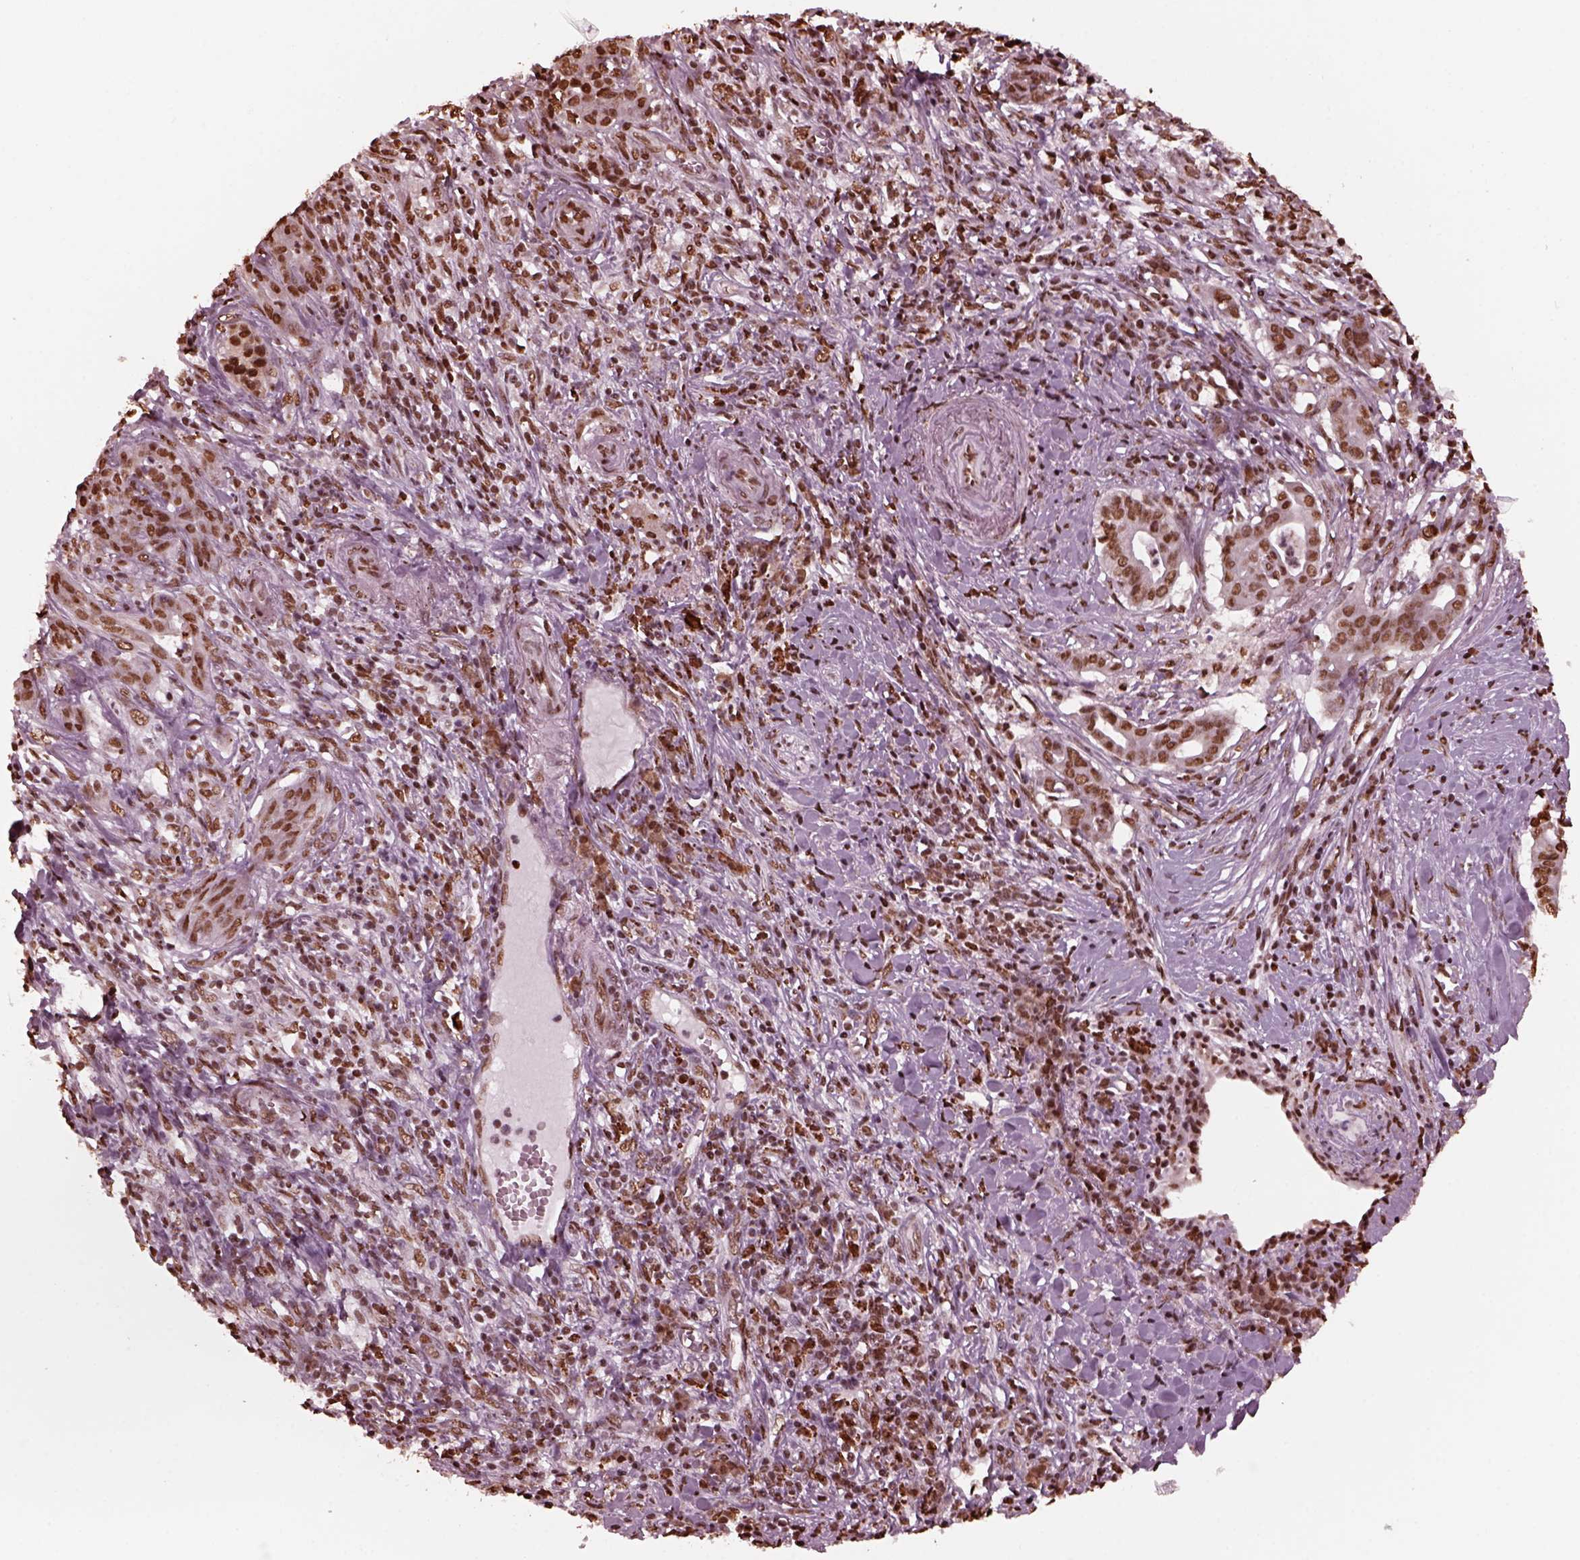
{"staining": {"intensity": "moderate", "quantity": ">75%", "location": "nuclear"}, "tissue": "pancreatic cancer", "cell_type": "Tumor cells", "image_type": "cancer", "snomed": [{"axis": "morphology", "description": "Adenocarcinoma, NOS"}, {"axis": "topography", "description": "Pancreas"}], "caption": "A micrograph showing moderate nuclear expression in about >75% of tumor cells in pancreatic cancer, as visualized by brown immunohistochemical staining.", "gene": "NSD1", "patient": {"sex": "male", "age": 61}}